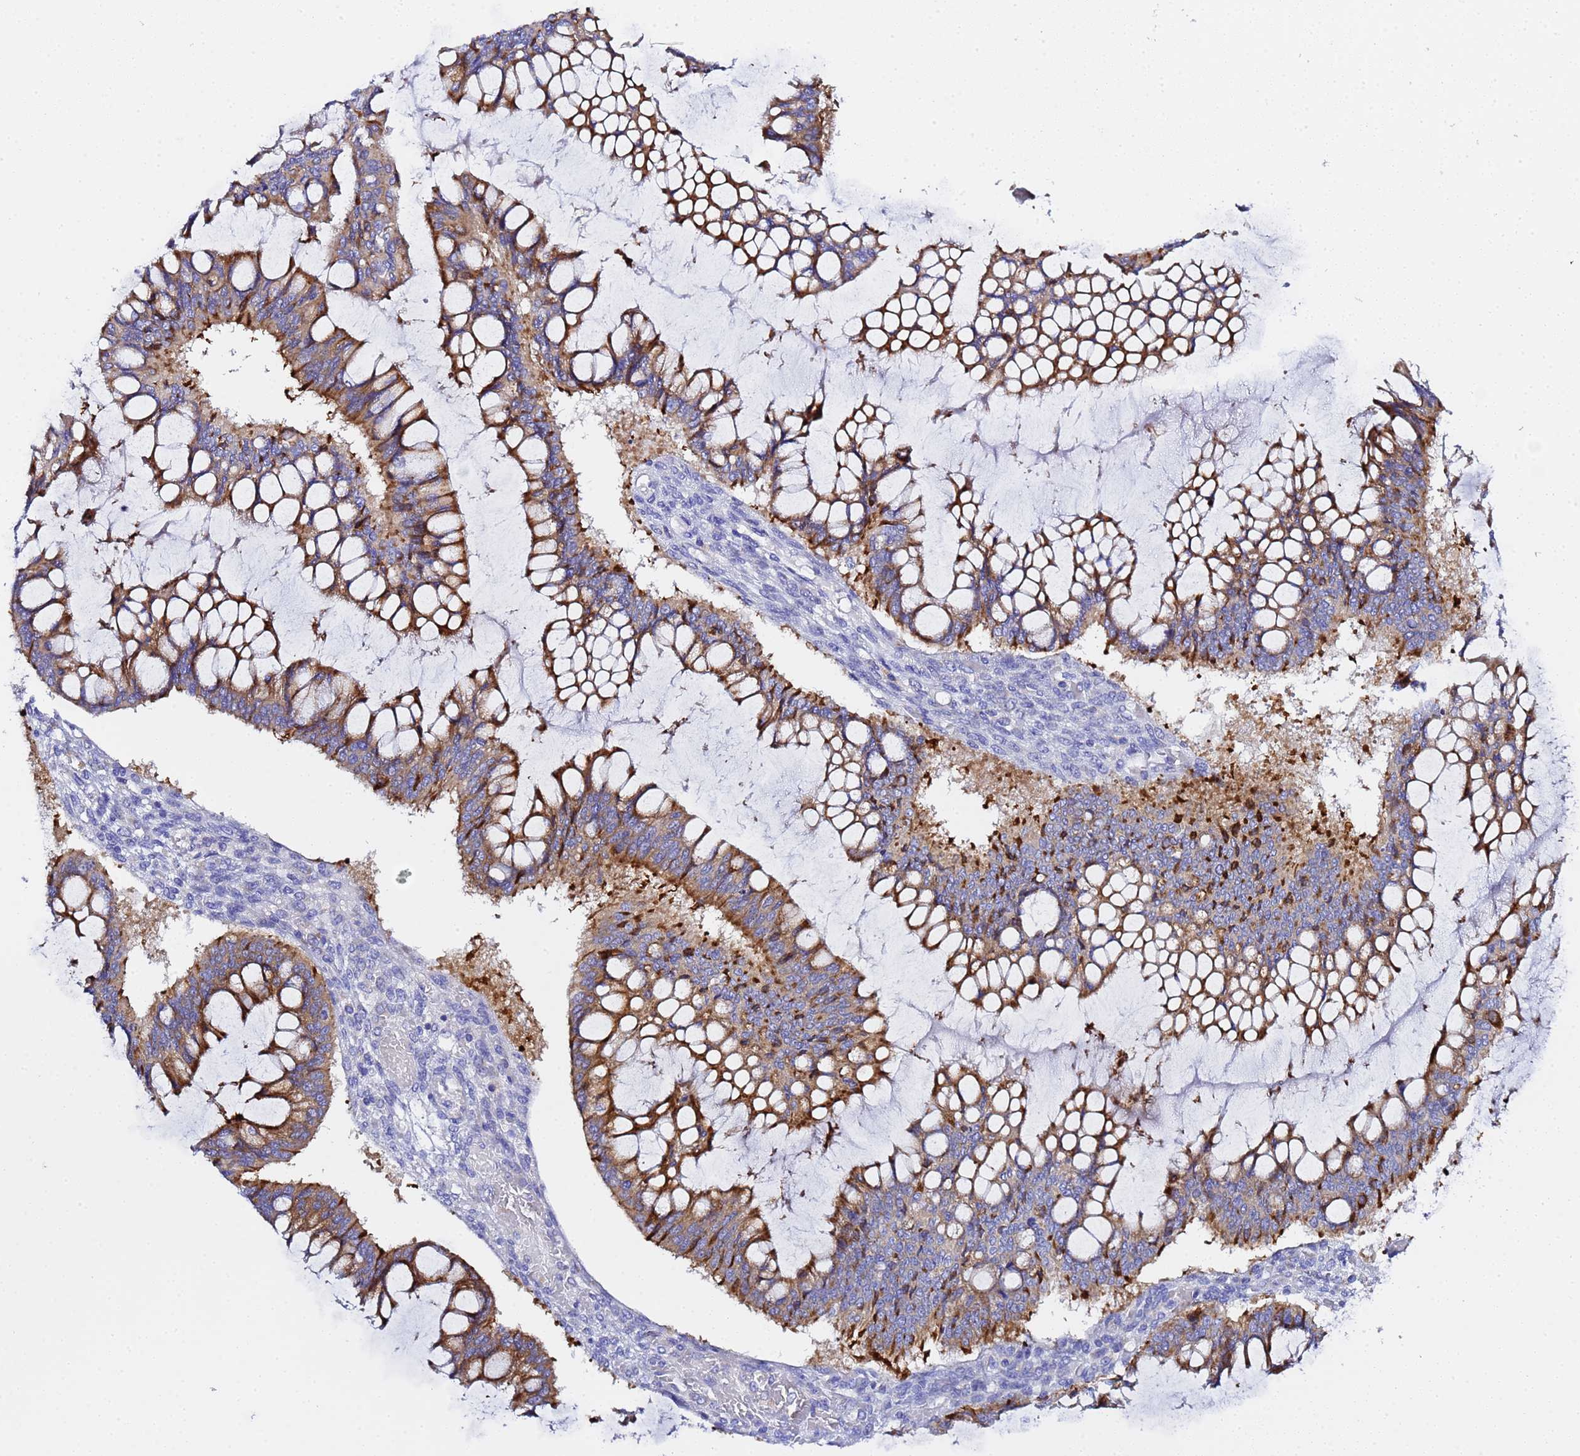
{"staining": {"intensity": "strong", "quantity": ">75%", "location": "cytoplasmic/membranous"}, "tissue": "ovarian cancer", "cell_type": "Tumor cells", "image_type": "cancer", "snomed": [{"axis": "morphology", "description": "Cystadenocarcinoma, mucinous, NOS"}, {"axis": "topography", "description": "Ovary"}], "caption": "Ovarian mucinous cystadenocarcinoma was stained to show a protein in brown. There is high levels of strong cytoplasmic/membranous expression in about >75% of tumor cells.", "gene": "VTI1B", "patient": {"sex": "female", "age": 73}}